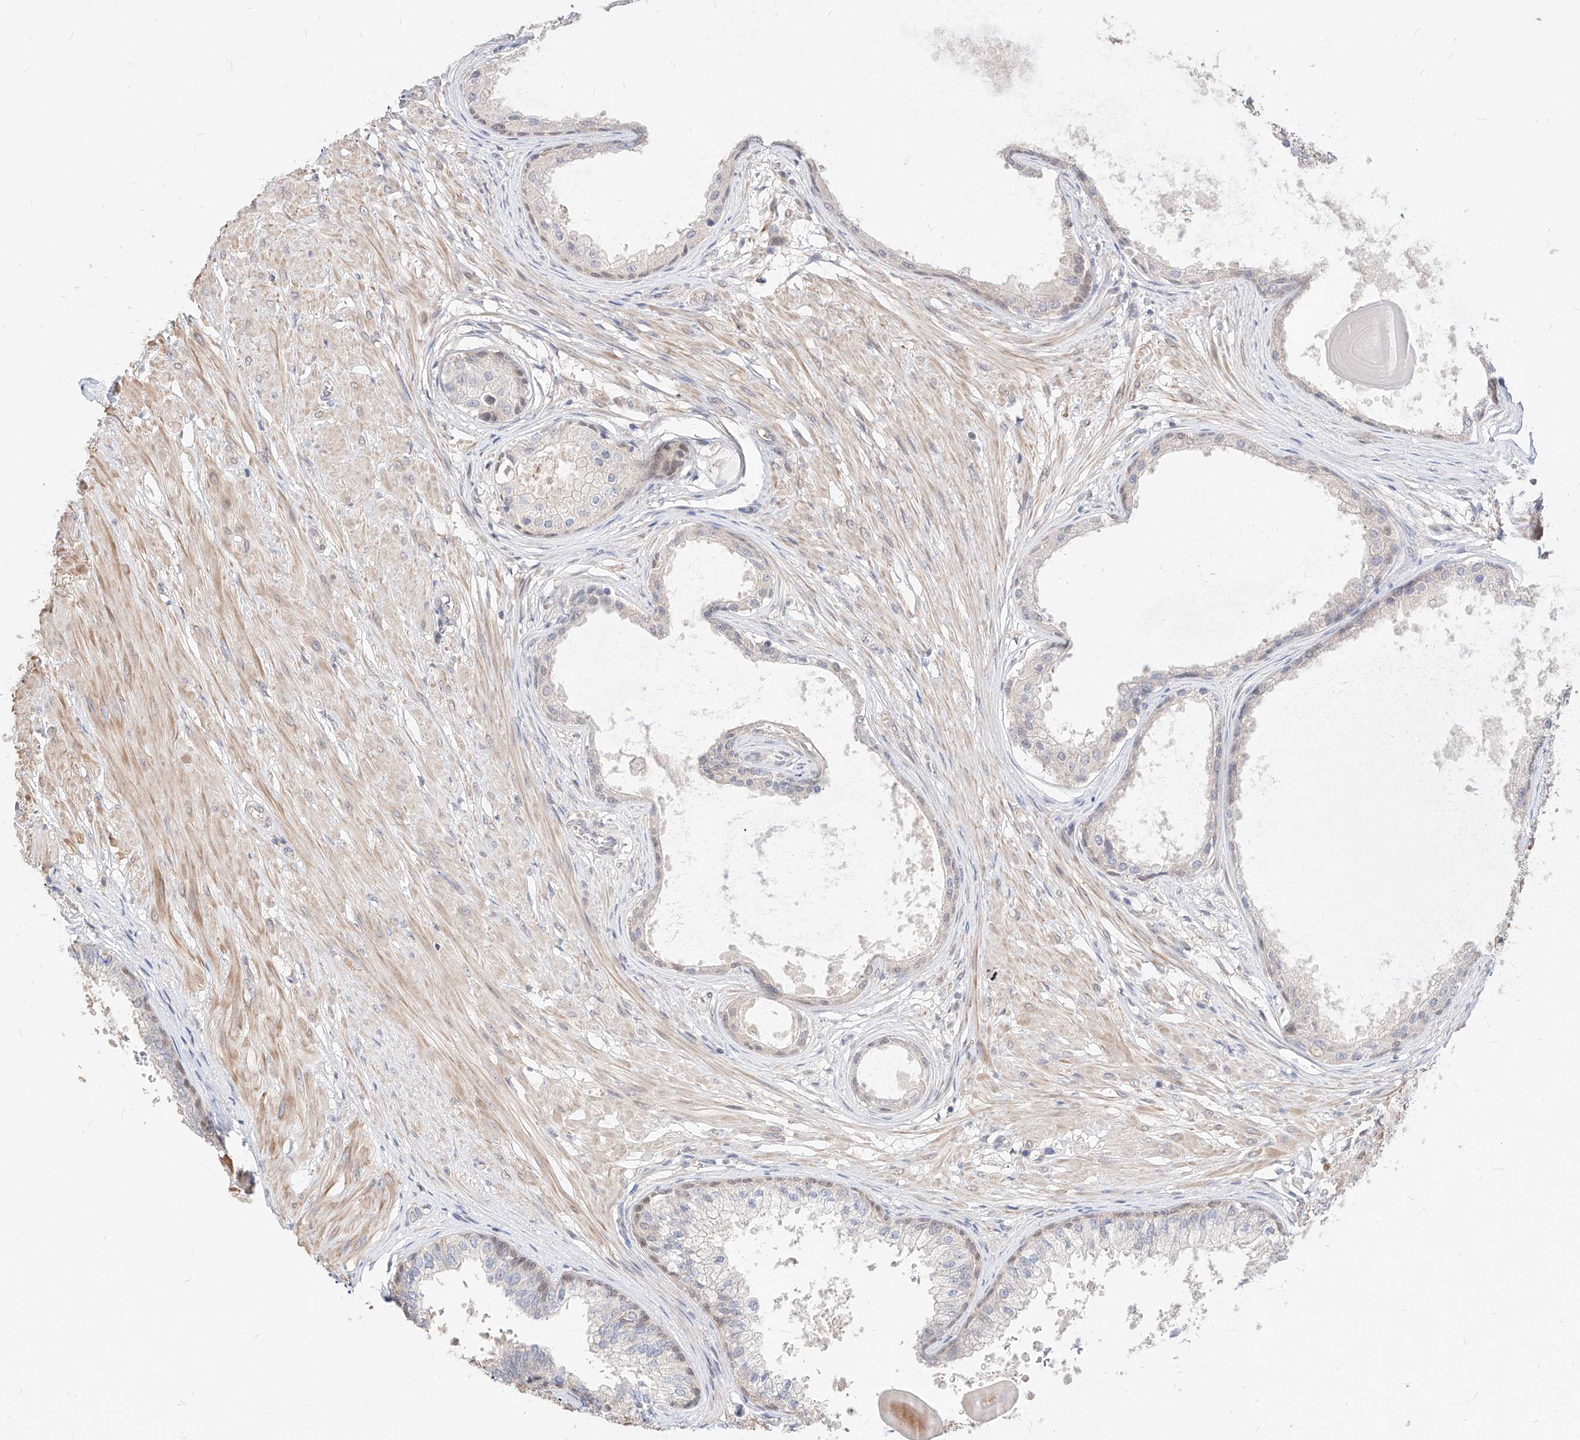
{"staining": {"intensity": "negative", "quantity": "none", "location": "none"}, "tissue": "prostate", "cell_type": "Glandular cells", "image_type": "normal", "snomed": [{"axis": "morphology", "description": "Normal tissue, NOS"}, {"axis": "topography", "description": "Prostate"}], "caption": "Immunohistochemical staining of benign human prostate reveals no significant expression in glandular cells.", "gene": "TSNAX", "patient": {"sex": "male", "age": 48}}